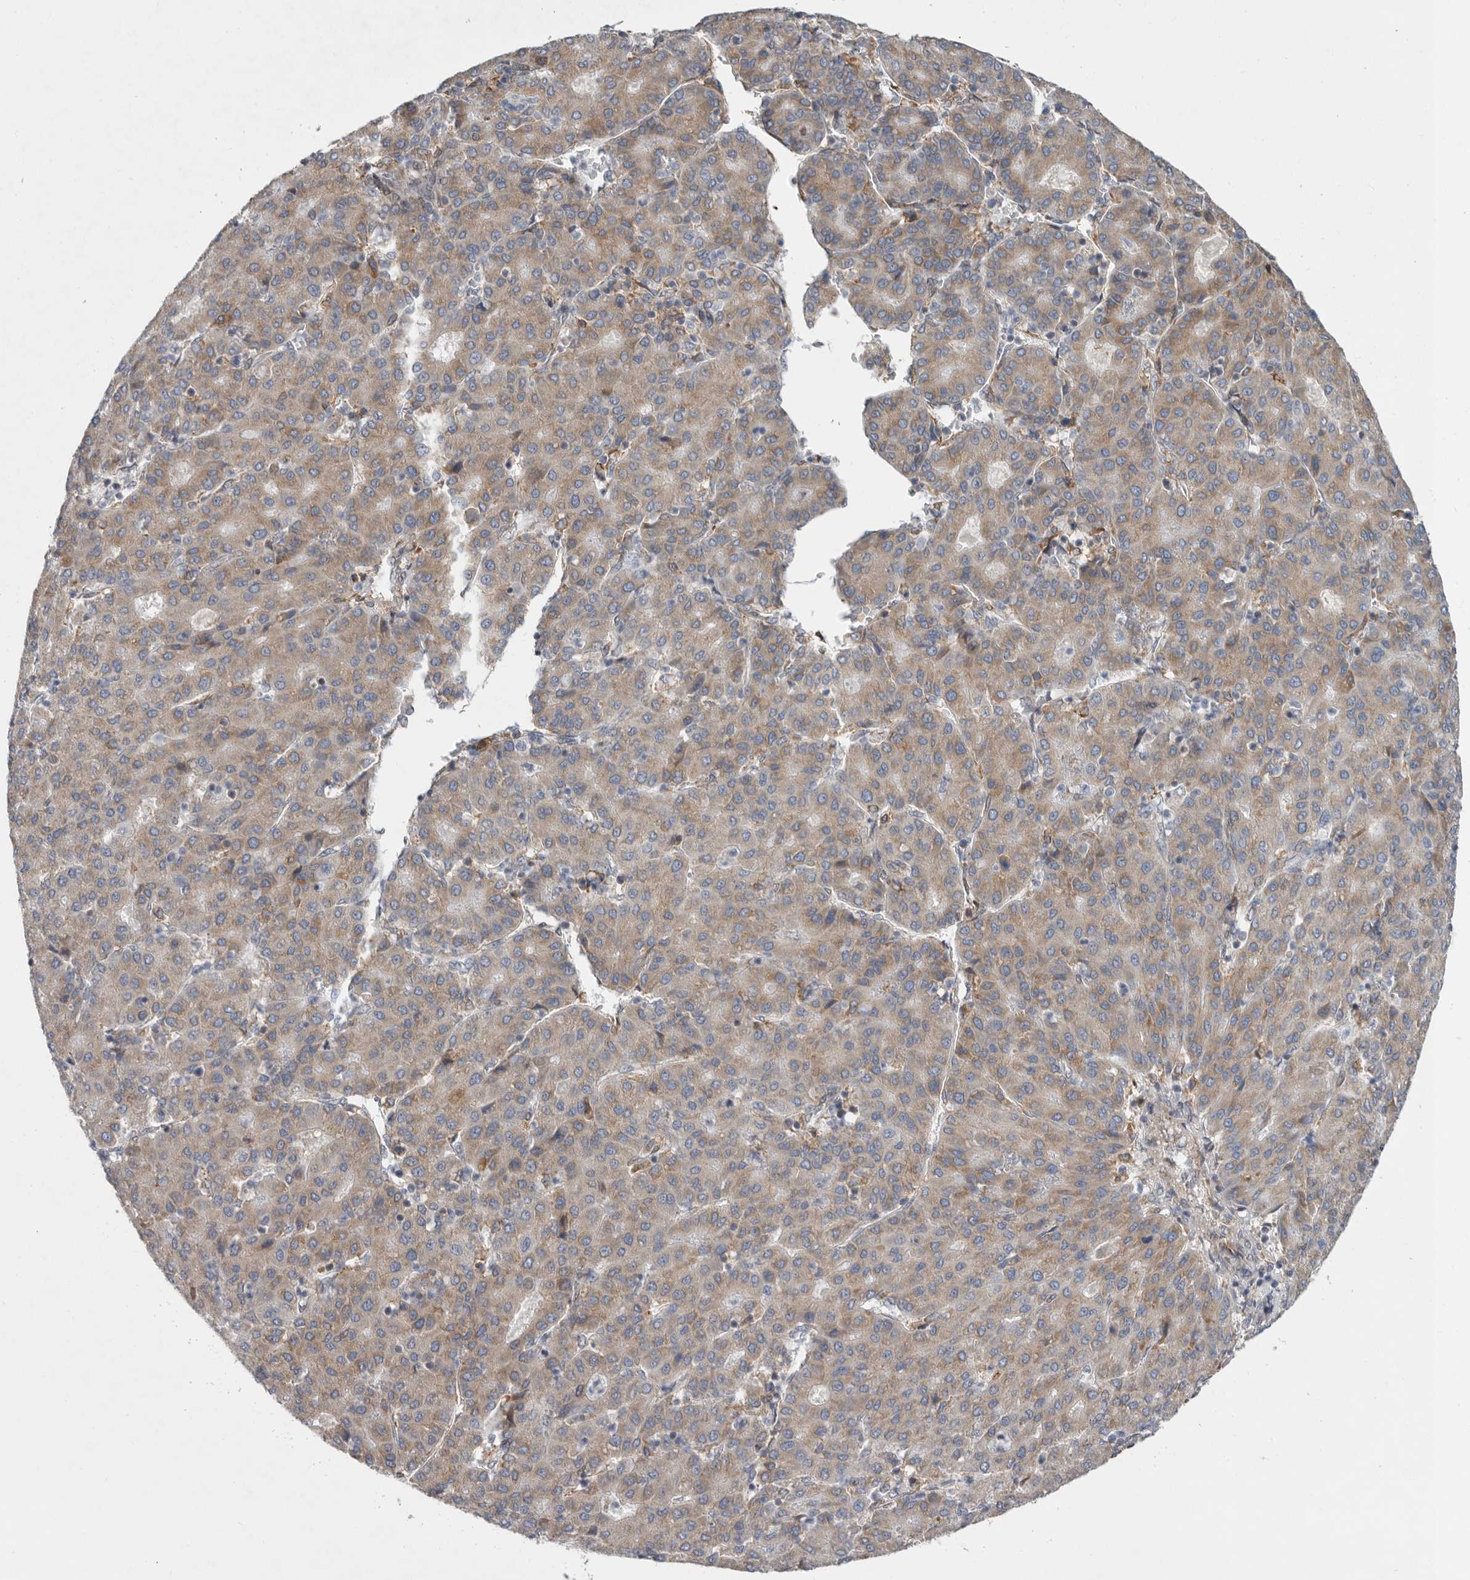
{"staining": {"intensity": "moderate", "quantity": "25%-75%", "location": "cytoplasmic/membranous"}, "tissue": "liver cancer", "cell_type": "Tumor cells", "image_type": "cancer", "snomed": [{"axis": "morphology", "description": "Carcinoma, Hepatocellular, NOS"}, {"axis": "topography", "description": "Liver"}], "caption": "Immunohistochemical staining of human hepatocellular carcinoma (liver) displays medium levels of moderate cytoplasmic/membranous positivity in approximately 25%-75% of tumor cells.", "gene": "GANAB", "patient": {"sex": "male", "age": 65}}